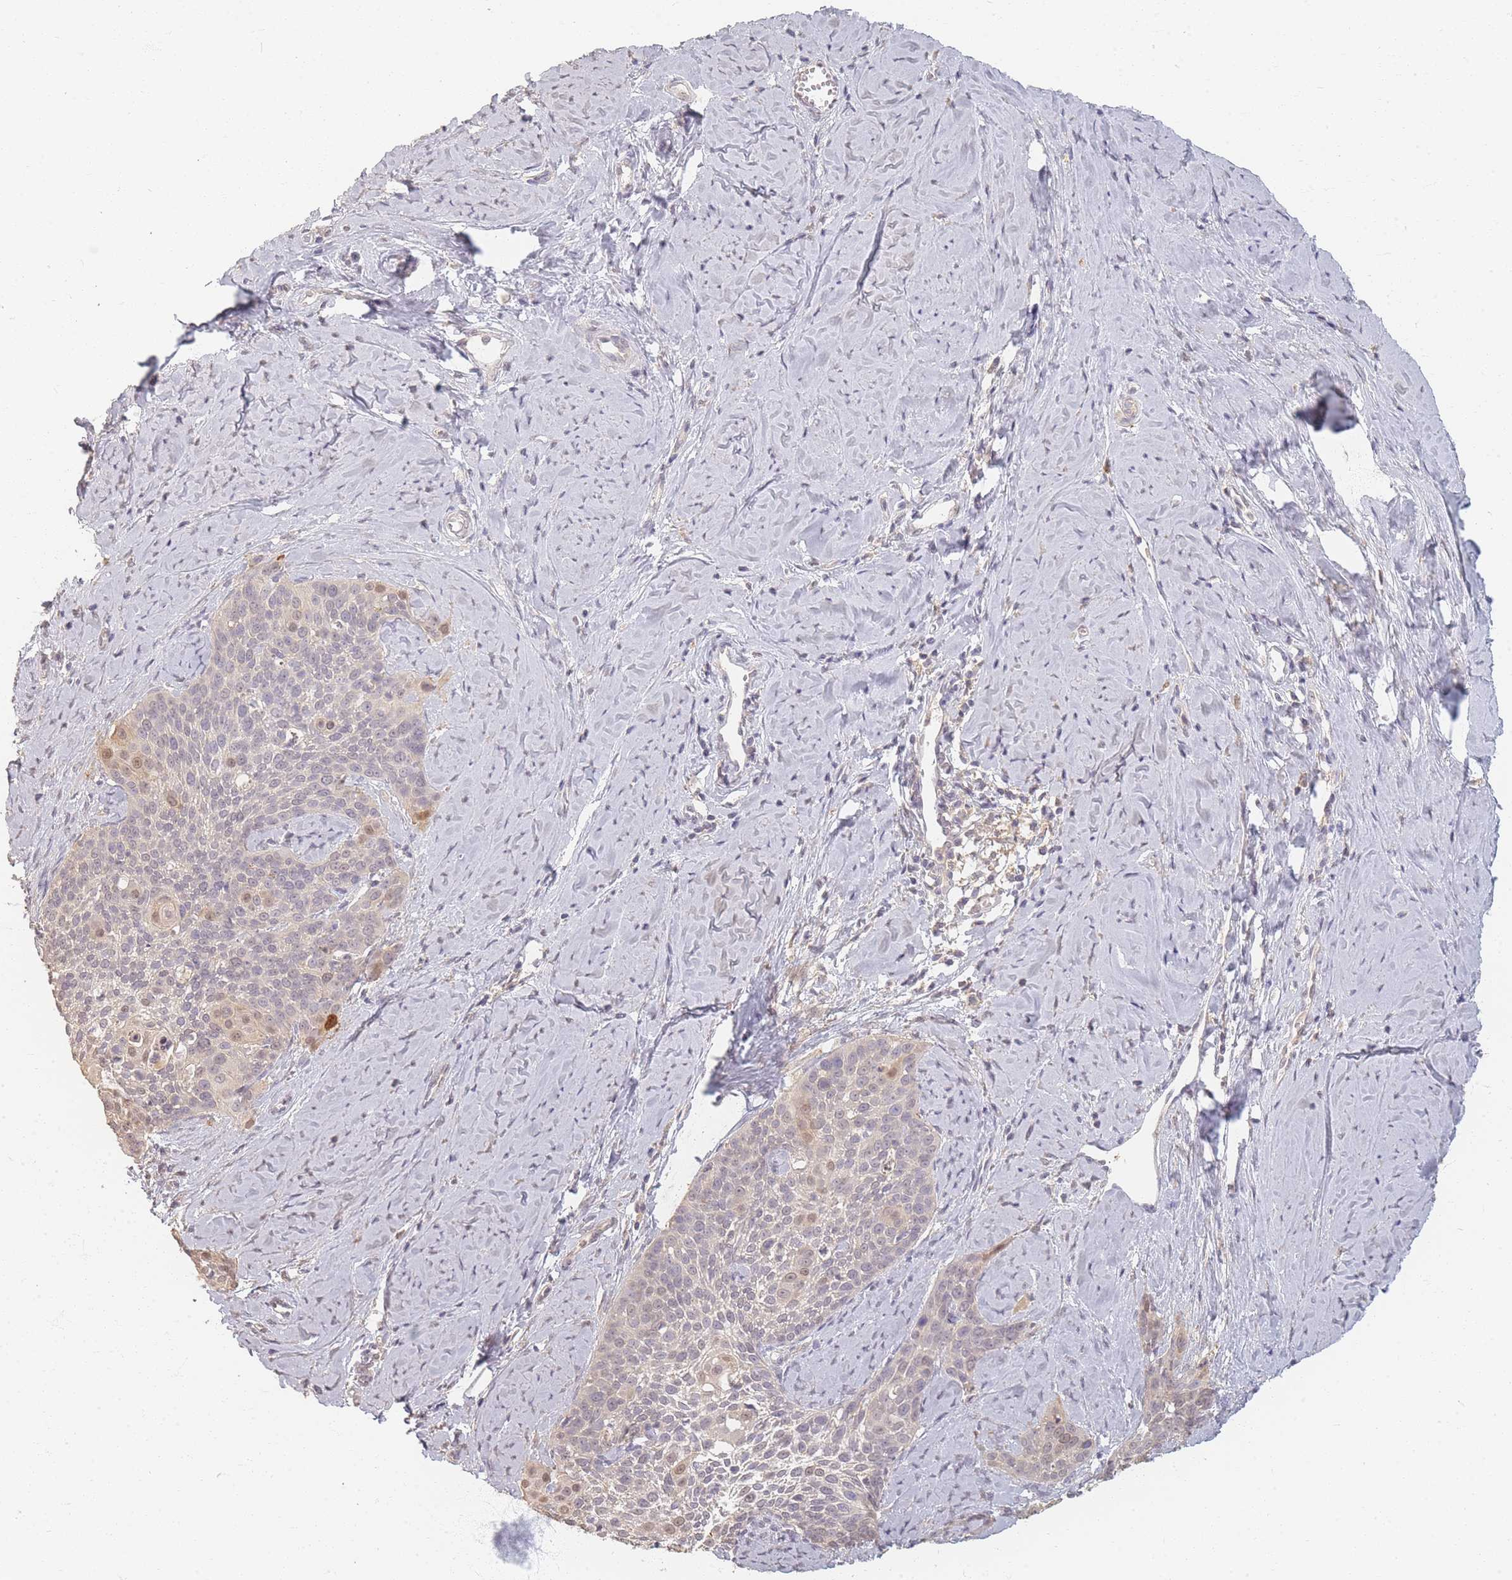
{"staining": {"intensity": "moderate", "quantity": "<25%", "location": "nuclear"}, "tissue": "cervical cancer", "cell_type": "Tumor cells", "image_type": "cancer", "snomed": [{"axis": "morphology", "description": "Squamous cell carcinoma, NOS"}, {"axis": "topography", "description": "Cervix"}], "caption": "High-magnification brightfield microscopy of cervical cancer stained with DAB (brown) and counterstained with hematoxylin (blue). tumor cells exhibit moderate nuclear staining is seen in approximately<25% of cells.", "gene": "RFTN1", "patient": {"sex": "female", "age": 44}}